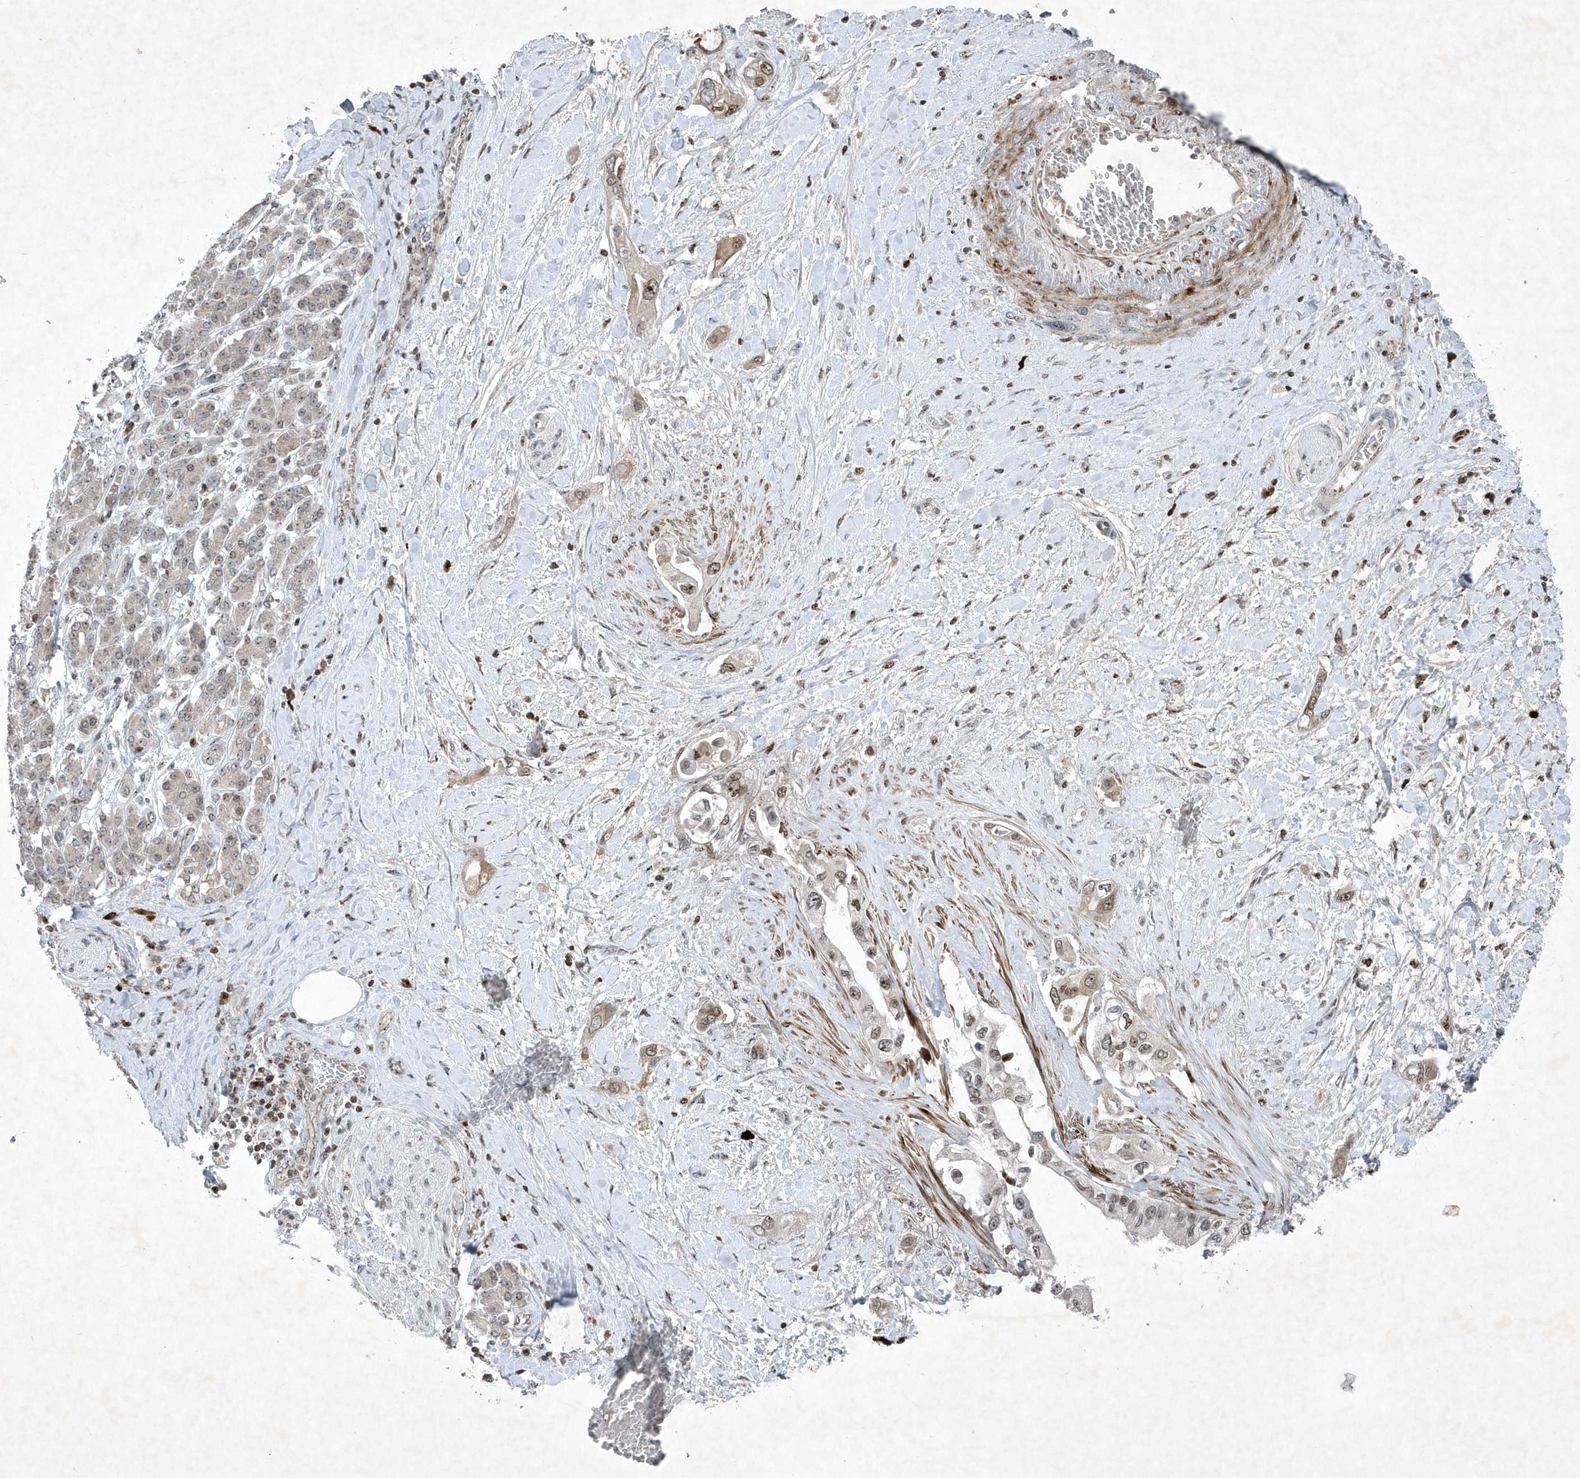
{"staining": {"intensity": "weak", "quantity": "25%-75%", "location": "nuclear"}, "tissue": "pancreatic cancer", "cell_type": "Tumor cells", "image_type": "cancer", "snomed": [{"axis": "morphology", "description": "Inflammation, NOS"}, {"axis": "morphology", "description": "Adenocarcinoma, NOS"}, {"axis": "topography", "description": "Pancreas"}], "caption": "Pancreatic cancer was stained to show a protein in brown. There is low levels of weak nuclear staining in approximately 25%-75% of tumor cells.", "gene": "QTRT2", "patient": {"sex": "female", "age": 56}}